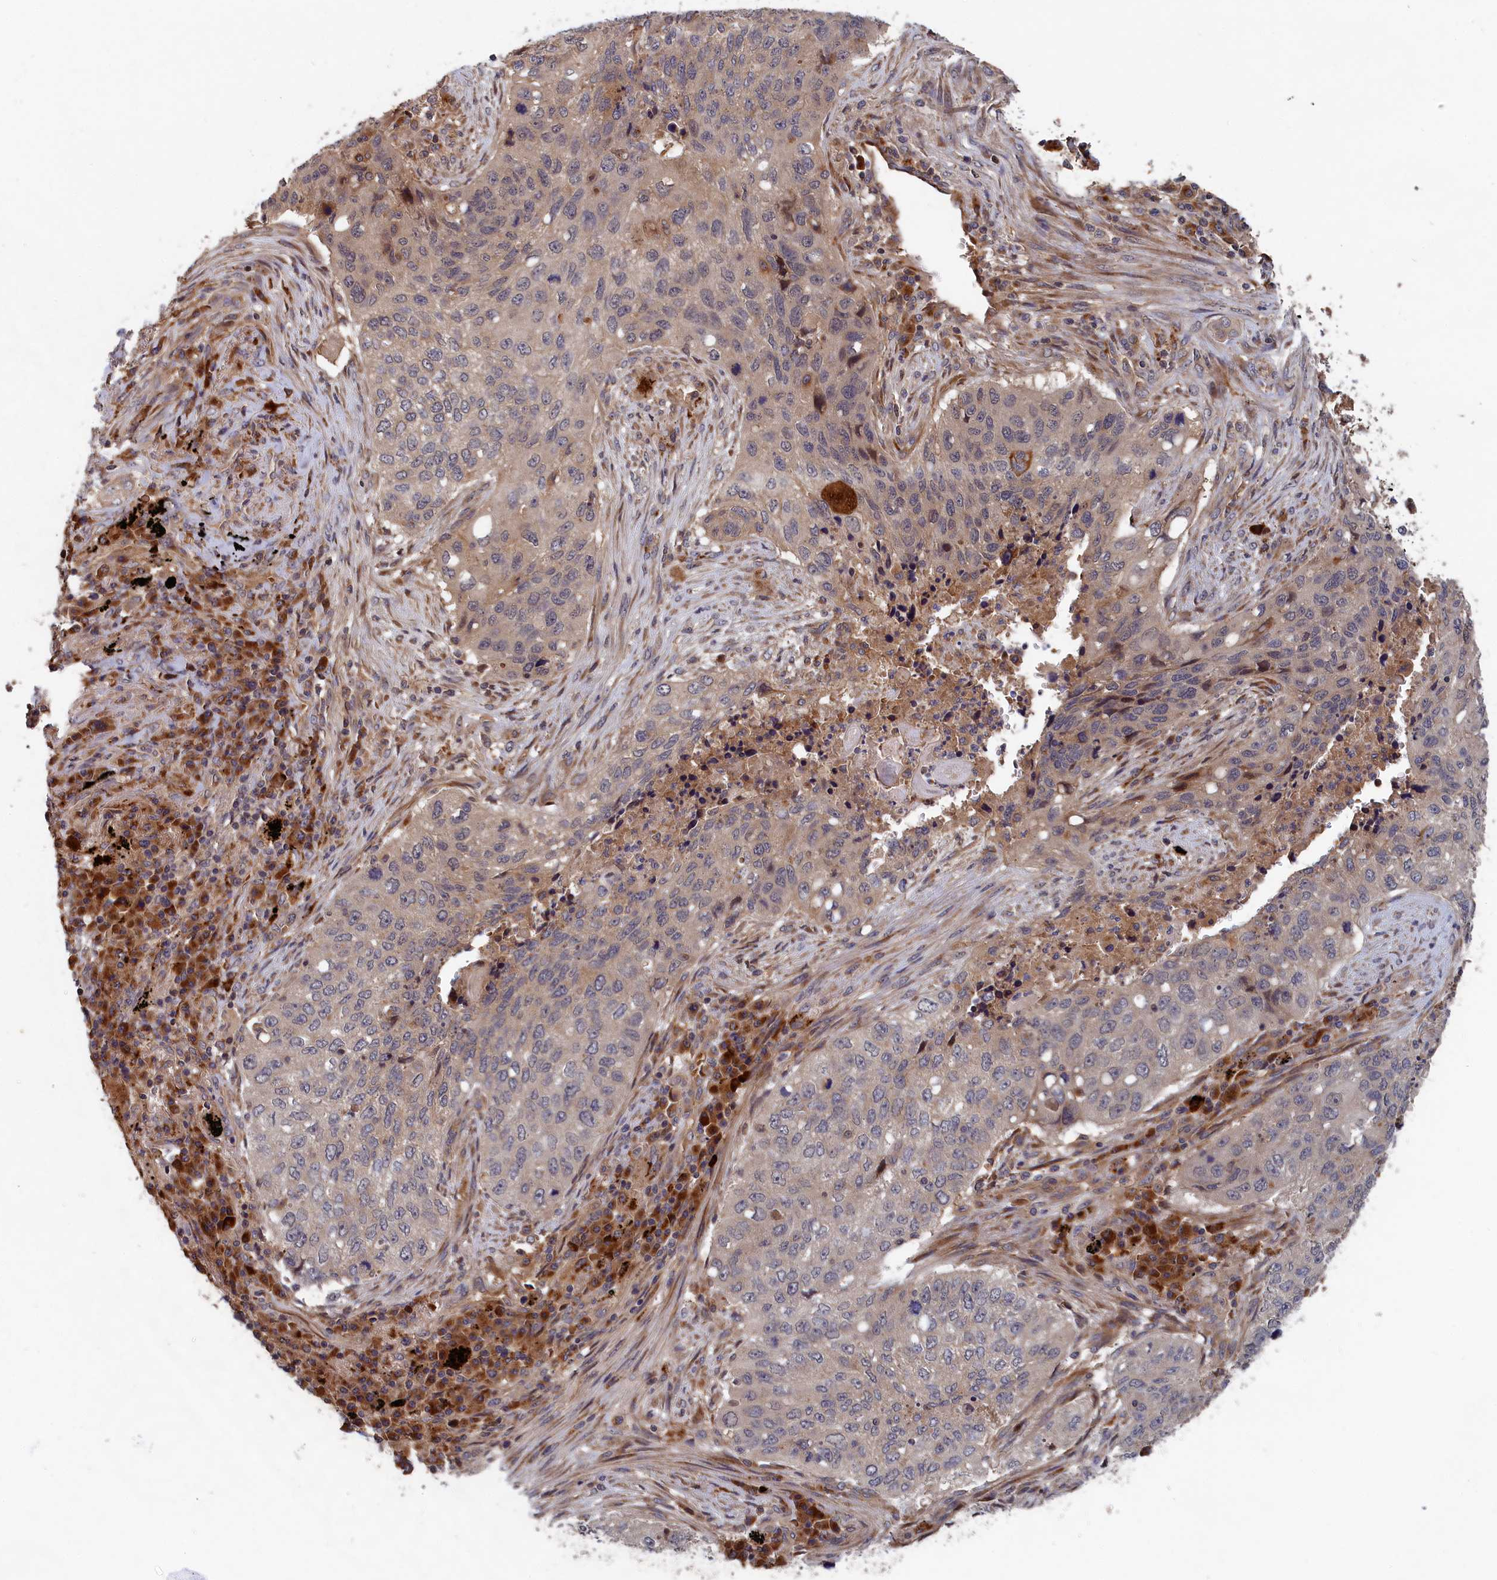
{"staining": {"intensity": "weak", "quantity": "<25%", "location": "cytoplasmic/membranous"}, "tissue": "lung cancer", "cell_type": "Tumor cells", "image_type": "cancer", "snomed": [{"axis": "morphology", "description": "Squamous cell carcinoma, NOS"}, {"axis": "topography", "description": "Lung"}], "caption": "Protein analysis of squamous cell carcinoma (lung) exhibits no significant staining in tumor cells.", "gene": "TRAPPC2L", "patient": {"sex": "female", "age": 63}}